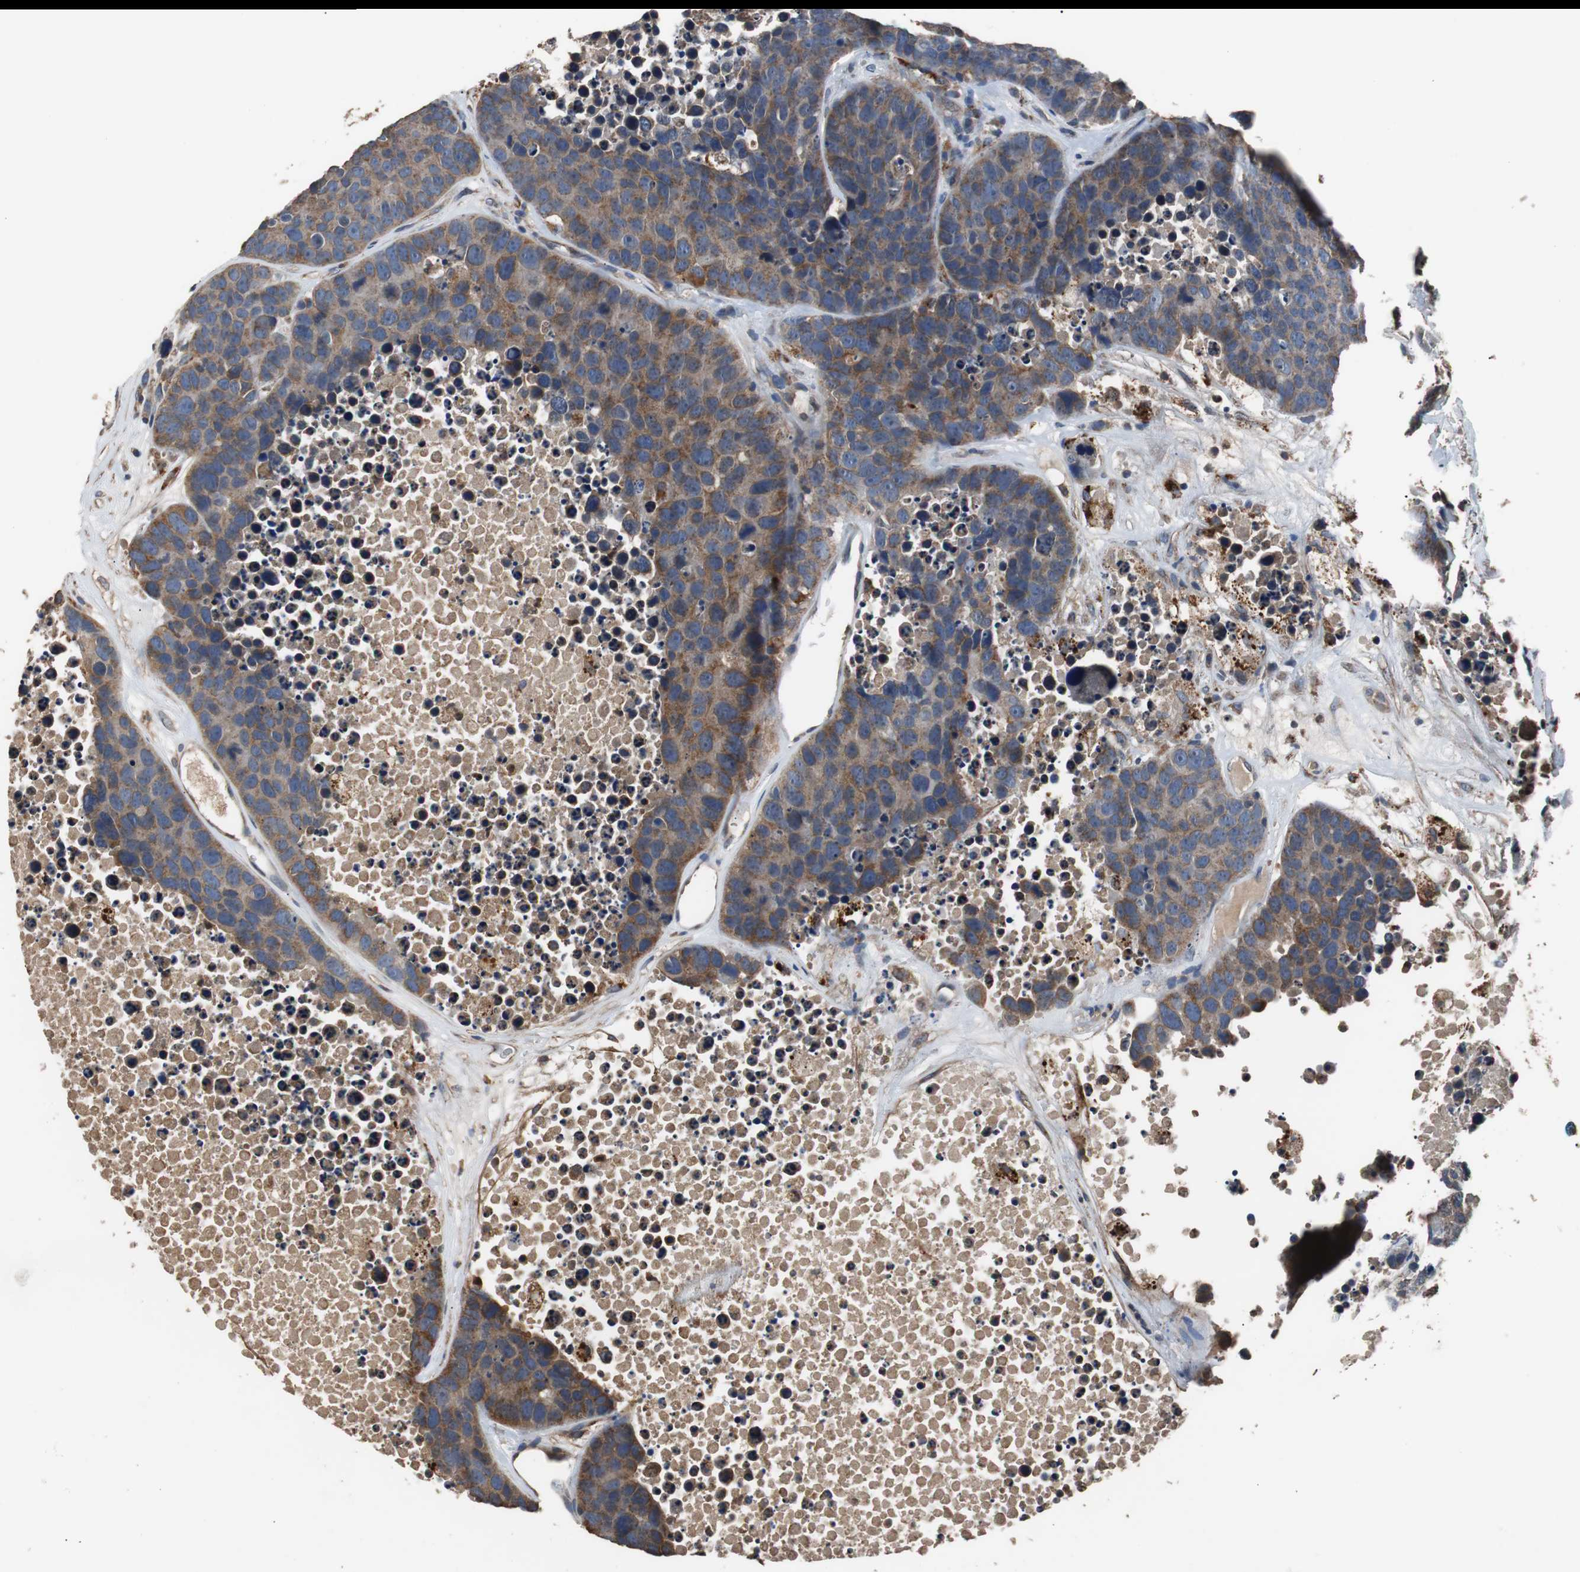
{"staining": {"intensity": "strong", "quantity": ">75%", "location": "cytoplasmic/membranous"}, "tissue": "carcinoid", "cell_type": "Tumor cells", "image_type": "cancer", "snomed": [{"axis": "morphology", "description": "Carcinoid, malignant, NOS"}, {"axis": "topography", "description": "Lung"}], "caption": "Tumor cells display high levels of strong cytoplasmic/membranous expression in approximately >75% of cells in human carcinoid.", "gene": "PITRM1", "patient": {"sex": "male", "age": 60}}